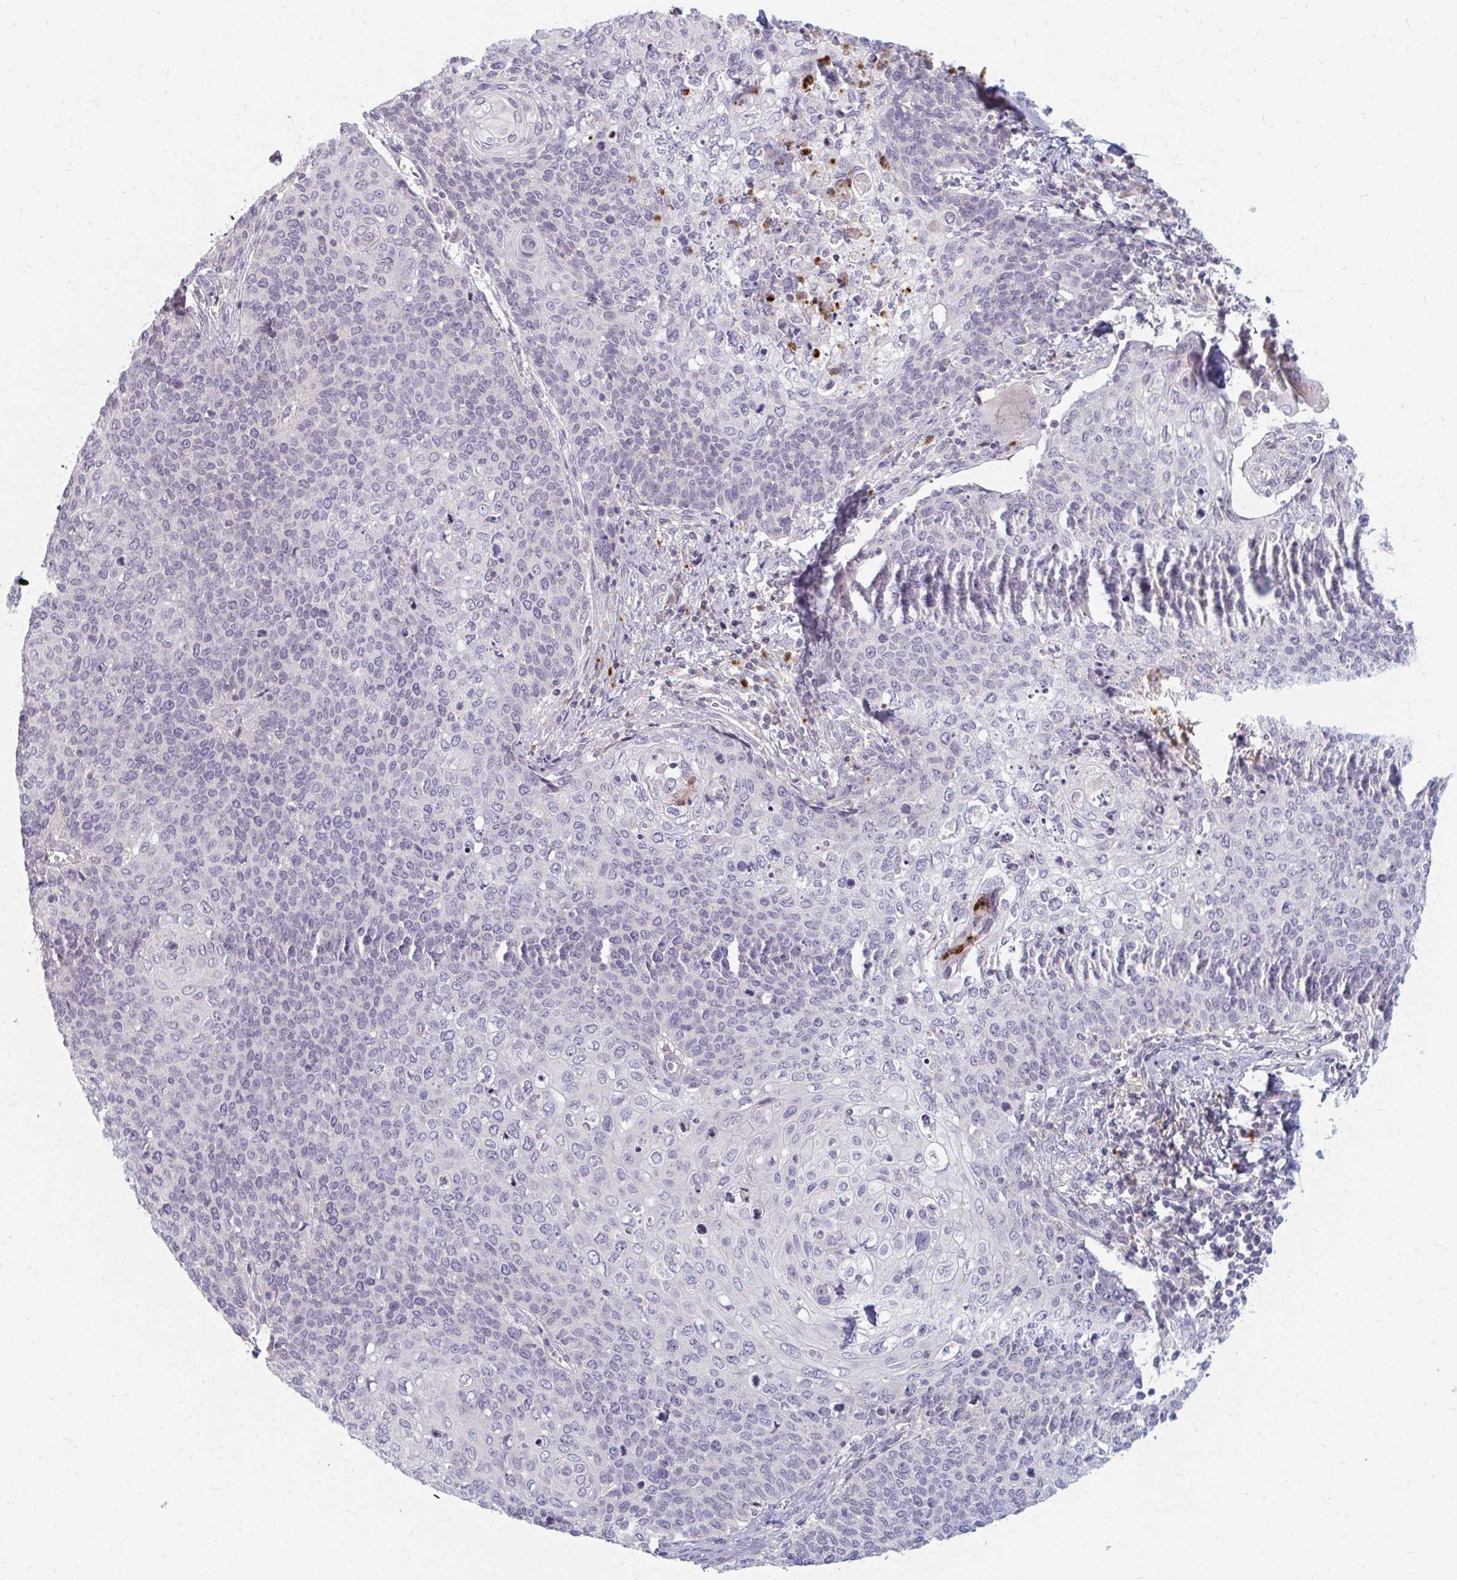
{"staining": {"intensity": "negative", "quantity": "none", "location": "none"}, "tissue": "cervical cancer", "cell_type": "Tumor cells", "image_type": "cancer", "snomed": [{"axis": "morphology", "description": "Squamous cell carcinoma, NOS"}, {"axis": "topography", "description": "Cervix"}], "caption": "An immunohistochemistry (IHC) micrograph of cervical squamous cell carcinoma is shown. There is no staining in tumor cells of cervical squamous cell carcinoma.", "gene": "RAB33A", "patient": {"sex": "female", "age": 39}}